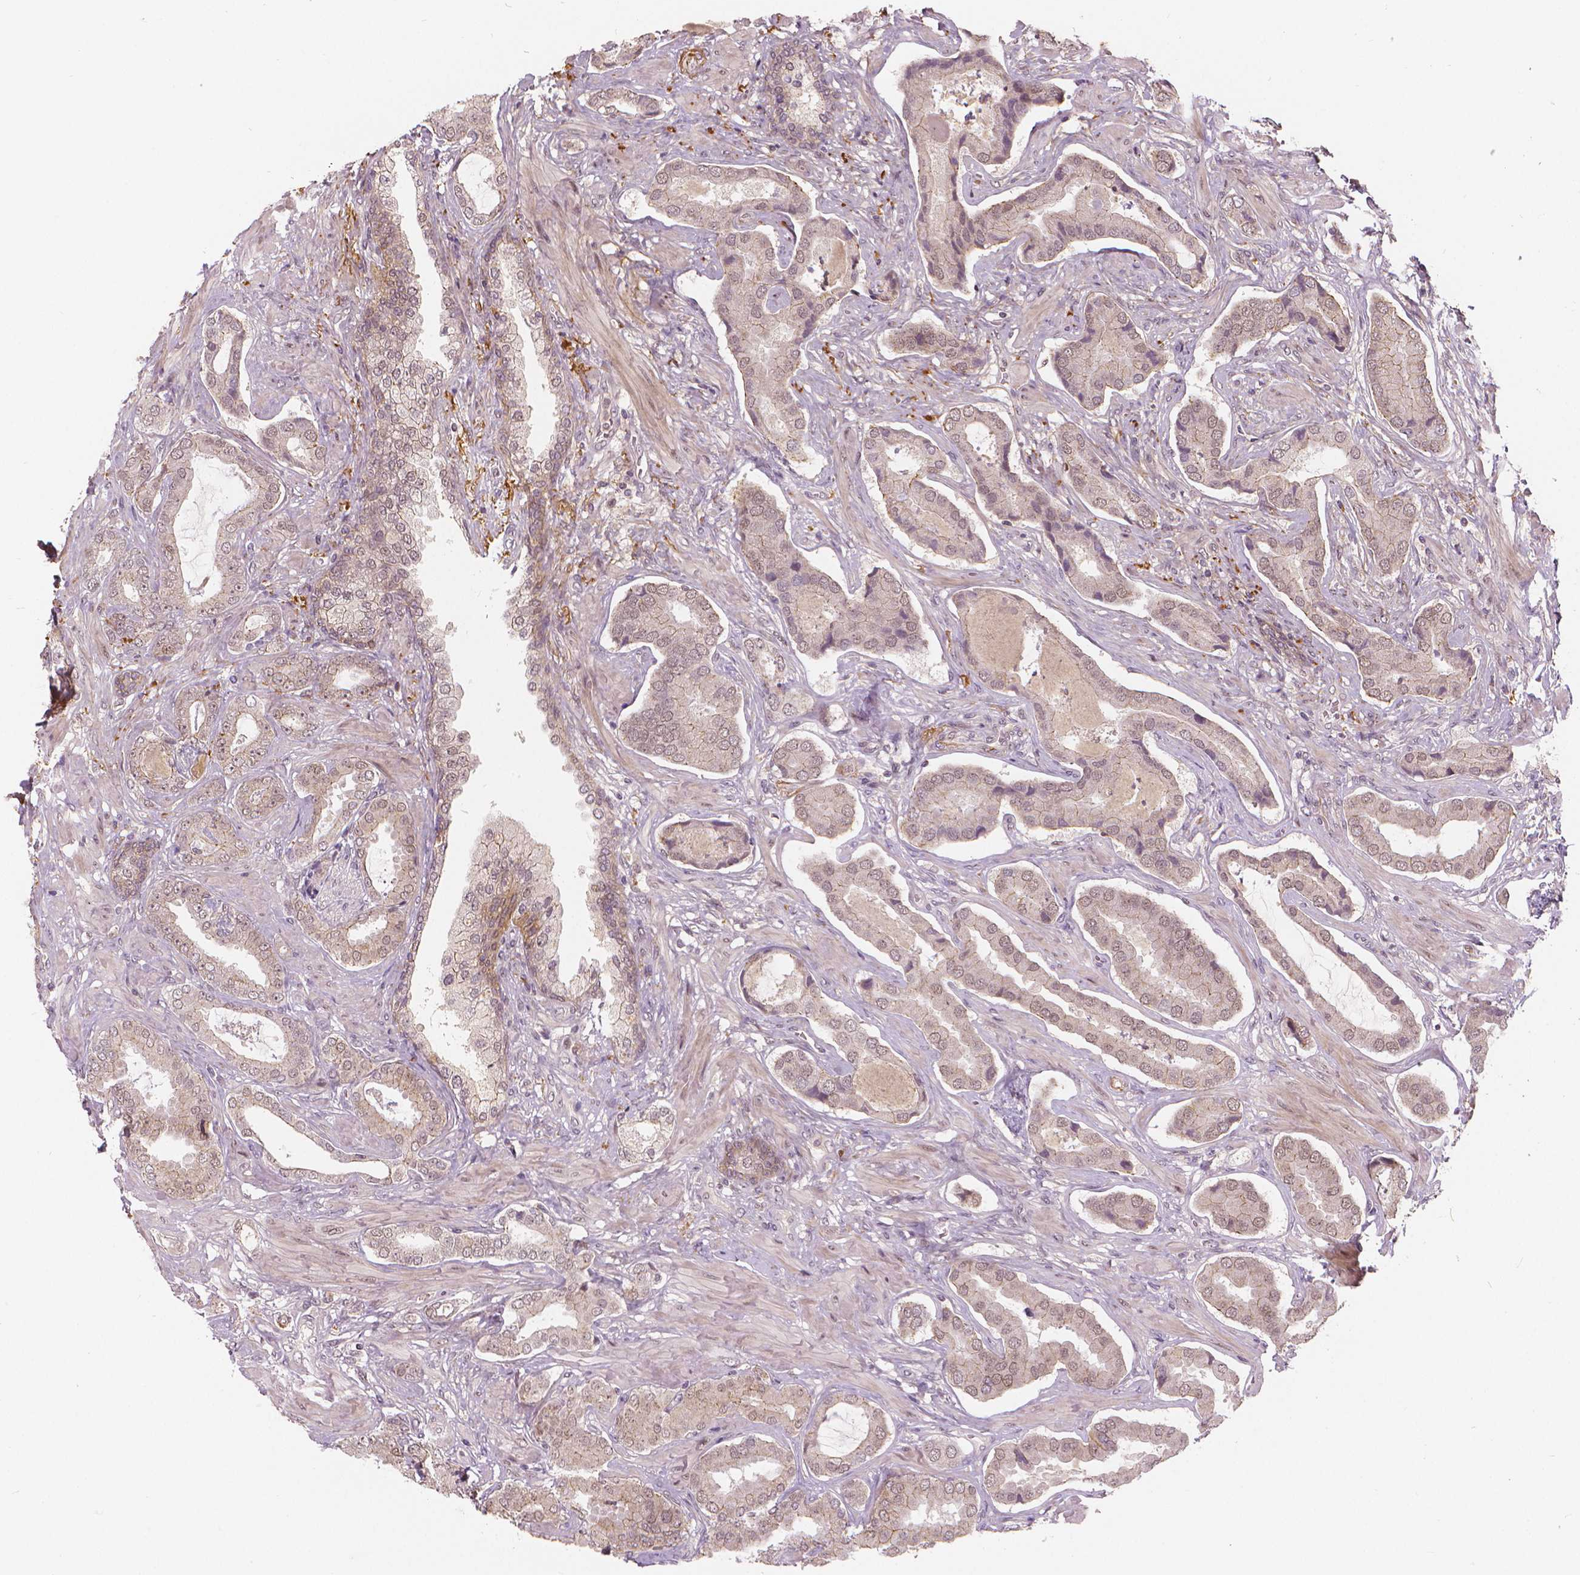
{"staining": {"intensity": "moderate", "quantity": "25%-75%", "location": "cytoplasmic/membranous,nuclear"}, "tissue": "prostate cancer", "cell_type": "Tumor cells", "image_type": "cancer", "snomed": [{"axis": "morphology", "description": "Adenocarcinoma, NOS"}, {"axis": "topography", "description": "Prostate"}], "caption": "Human adenocarcinoma (prostate) stained with a protein marker exhibits moderate staining in tumor cells.", "gene": "NSD2", "patient": {"sex": "male", "age": 64}}